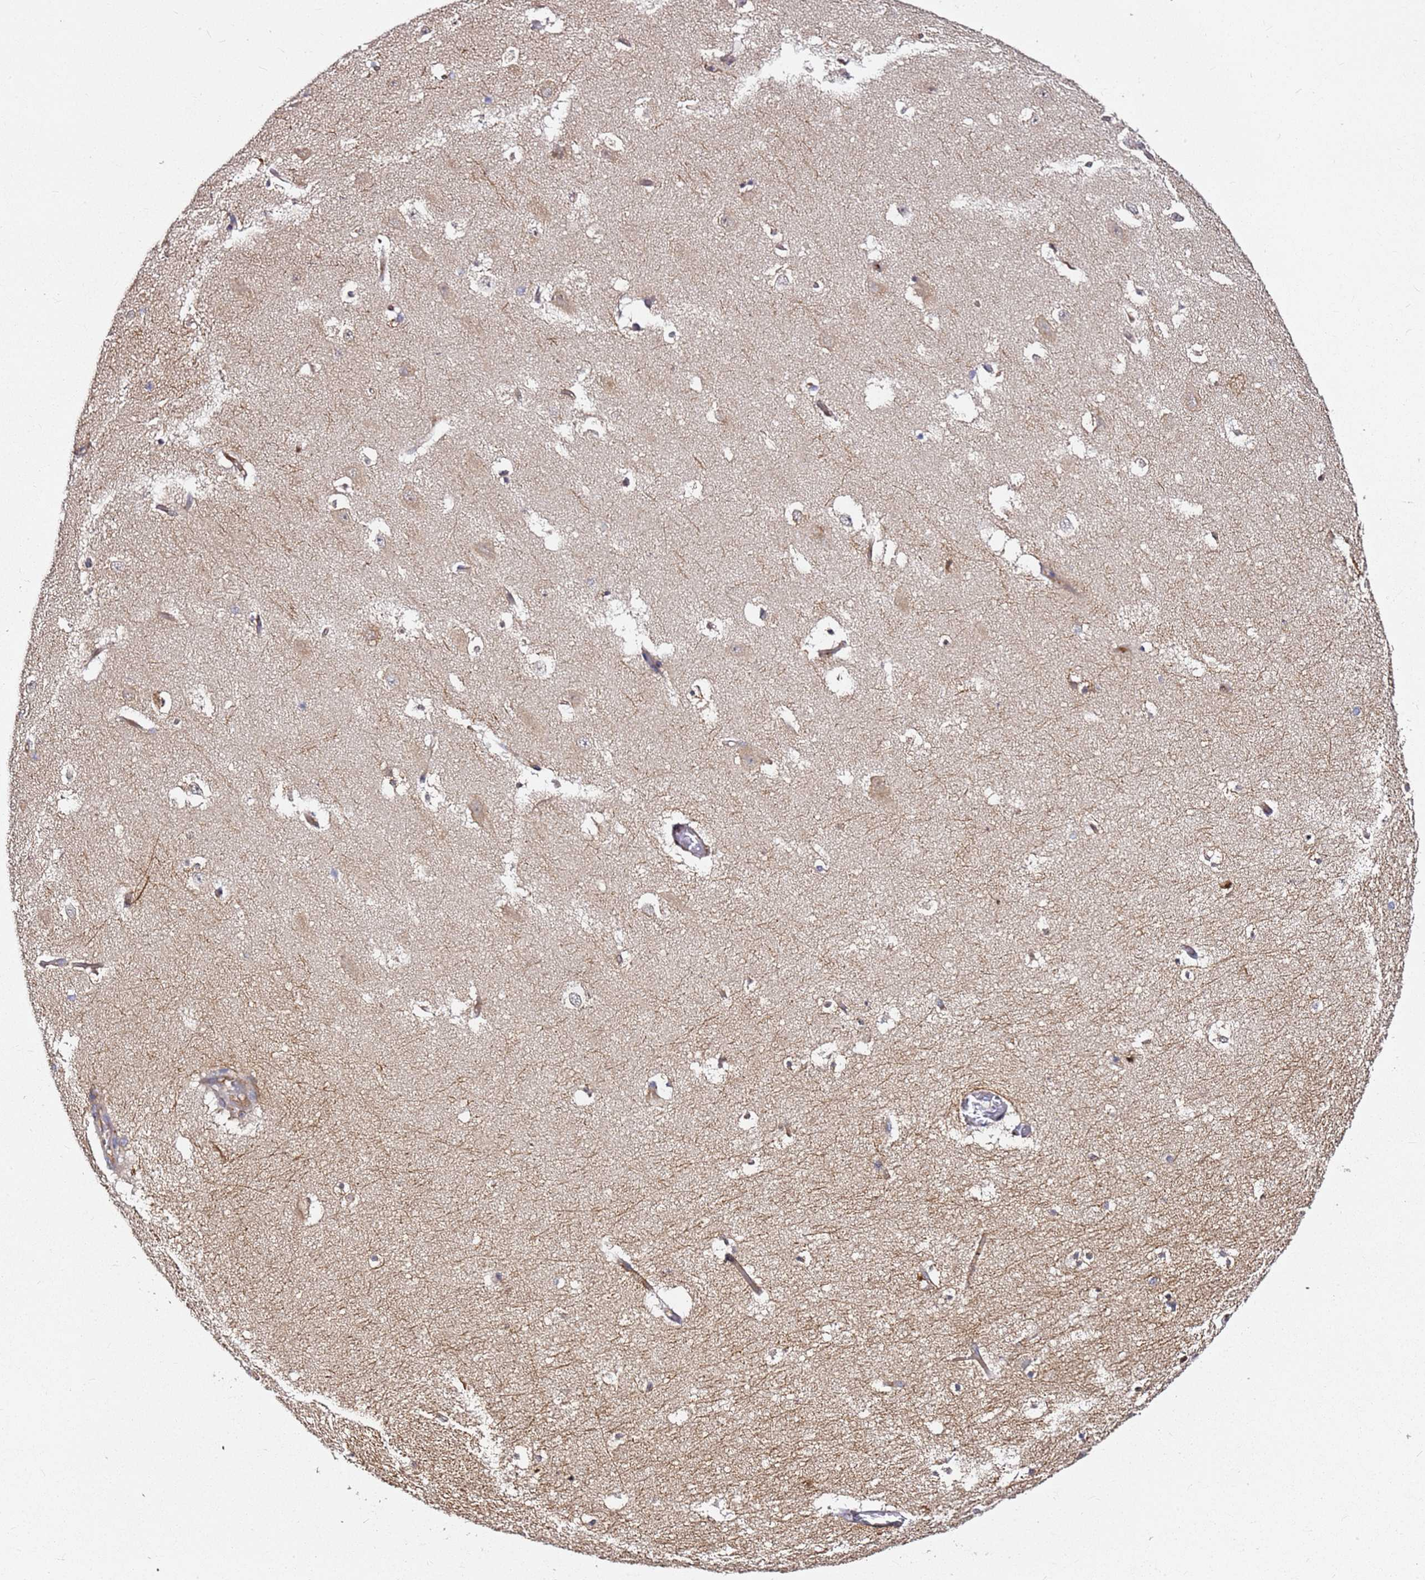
{"staining": {"intensity": "weak", "quantity": "25%-75%", "location": "cytoplasmic/membranous"}, "tissue": "hippocampus", "cell_type": "Glial cells", "image_type": "normal", "snomed": [{"axis": "morphology", "description": "Normal tissue, NOS"}, {"axis": "topography", "description": "Hippocampus"}], "caption": "High-magnification brightfield microscopy of unremarkable hippocampus stained with DAB (3,3'-diaminobenzidine) (brown) and counterstained with hematoxylin (blue). glial cells exhibit weak cytoplasmic/membranous positivity is appreciated in about25%-75% of cells. Nuclei are stained in blue.", "gene": "KIF7", "patient": {"sex": "female", "age": 52}}